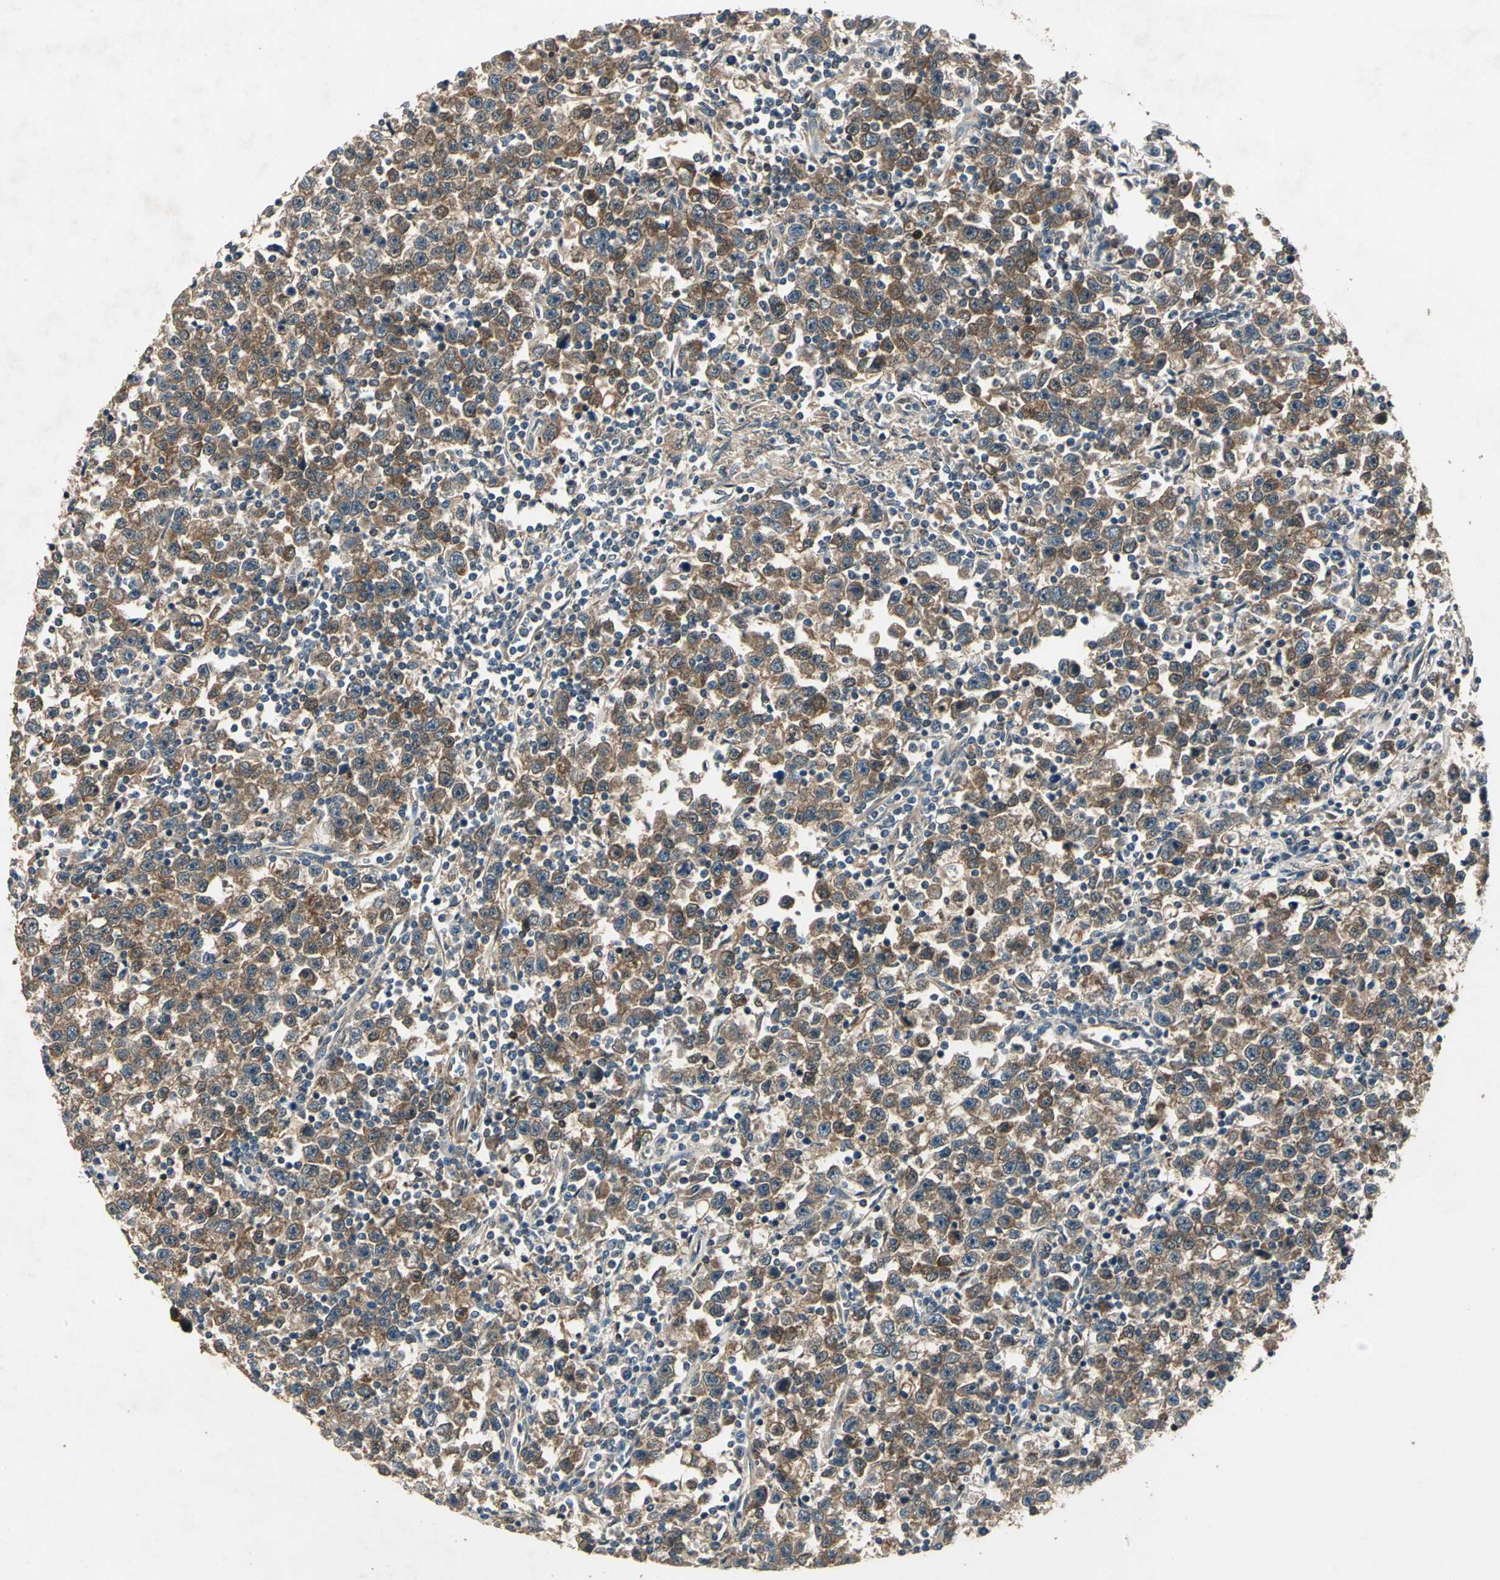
{"staining": {"intensity": "moderate", "quantity": ">75%", "location": "cytoplasmic/membranous"}, "tissue": "testis cancer", "cell_type": "Tumor cells", "image_type": "cancer", "snomed": [{"axis": "morphology", "description": "Seminoma, NOS"}, {"axis": "topography", "description": "Testis"}], "caption": "Tumor cells reveal medium levels of moderate cytoplasmic/membranous expression in about >75% of cells in testis cancer (seminoma).", "gene": "RRM2B", "patient": {"sex": "male", "age": 43}}